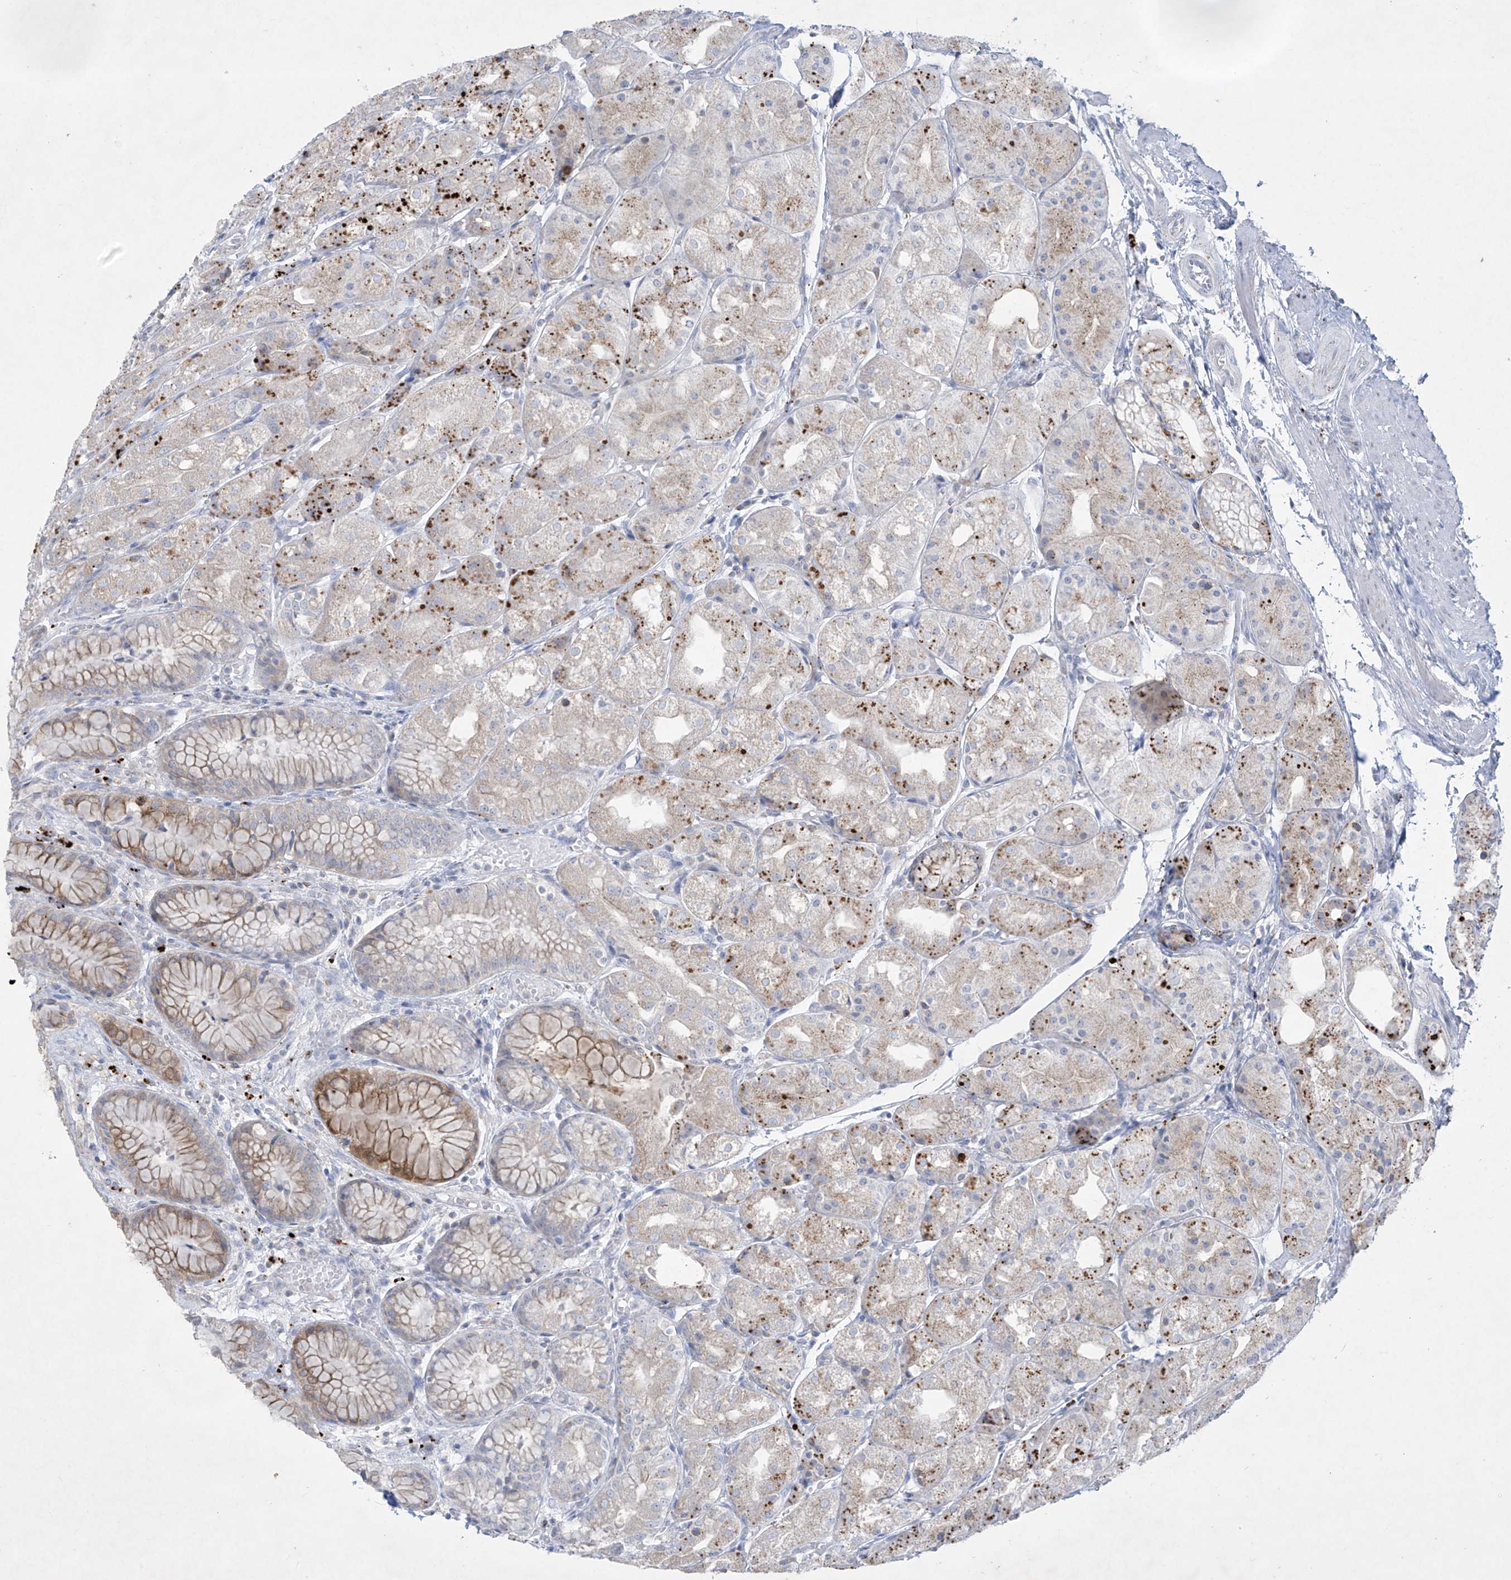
{"staining": {"intensity": "moderate", "quantity": "25%-75%", "location": "cytoplasmic/membranous"}, "tissue": "stomach", "cell_type": "Glandular cells", "image_type": "normal", "snomed": [{"axis": "morphology", "description": "Normal tissue, NOS"}, {"axis": "topography", "description": "Stomach, upper"}], "caption": "Protein expression analysis of normal human stomach reveals moderate cytoplasmic/membranous staining in about 25%-75% of glandular cells.", "gene": "GPR137C", "patient": {"sex": "male", "age": 72}}